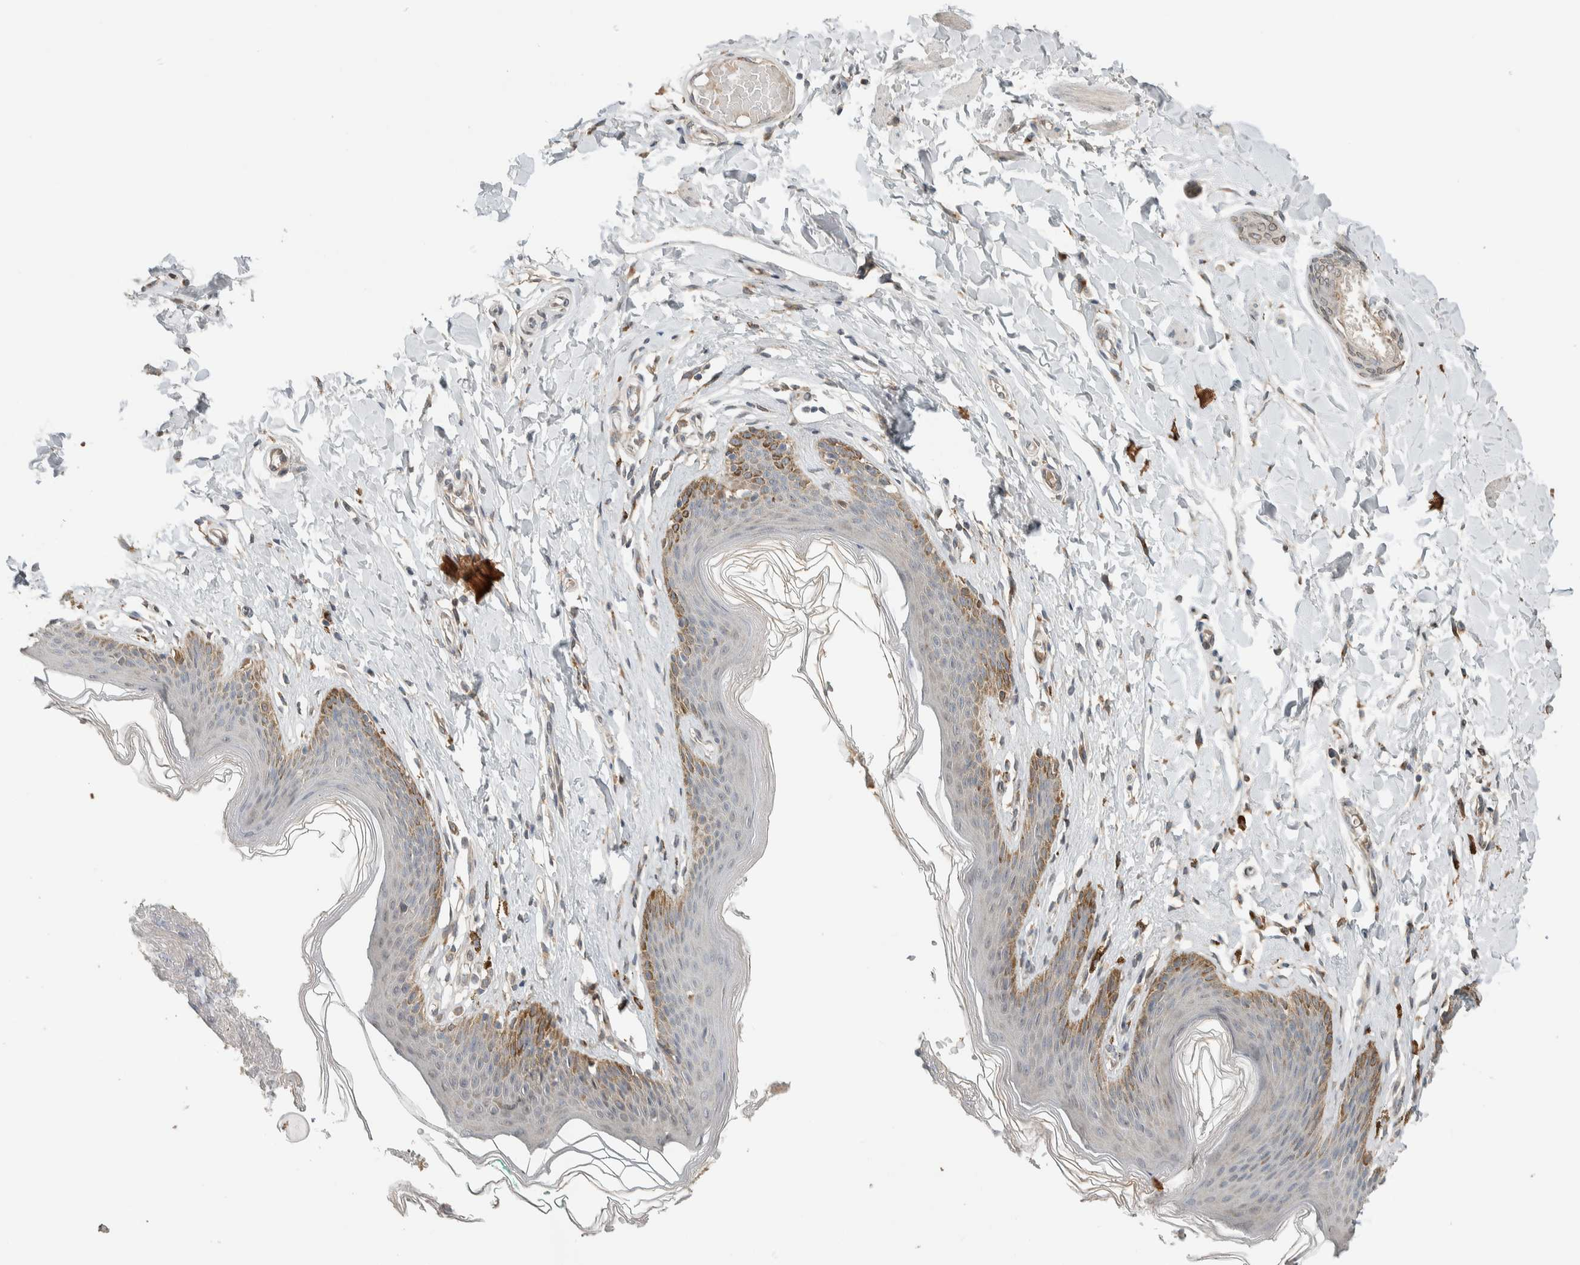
{"staining": {"intensity": "moderate", "quantity": "<25%", "location": "cytoplasmic/membranous"}, "tissue": "skin", "cell_type": "Epidermal cells", "image_type": "normal", "snomed": [{"axis": "morphology", "description": "Normal tissue, NOS"}, {"axis": "topography", "description": "Vulva"}], "caption": "A brown stain highlights moderate cytoplasmic/membranous staining of a protein in epidermal cells of benign human skin. (DAB (3,3'-diaminobenzidine) IHC, brown staining for protein, blue staining for nuclei).", "gene": "NBR1", "patient": {"sex": "female", "age": 66}}